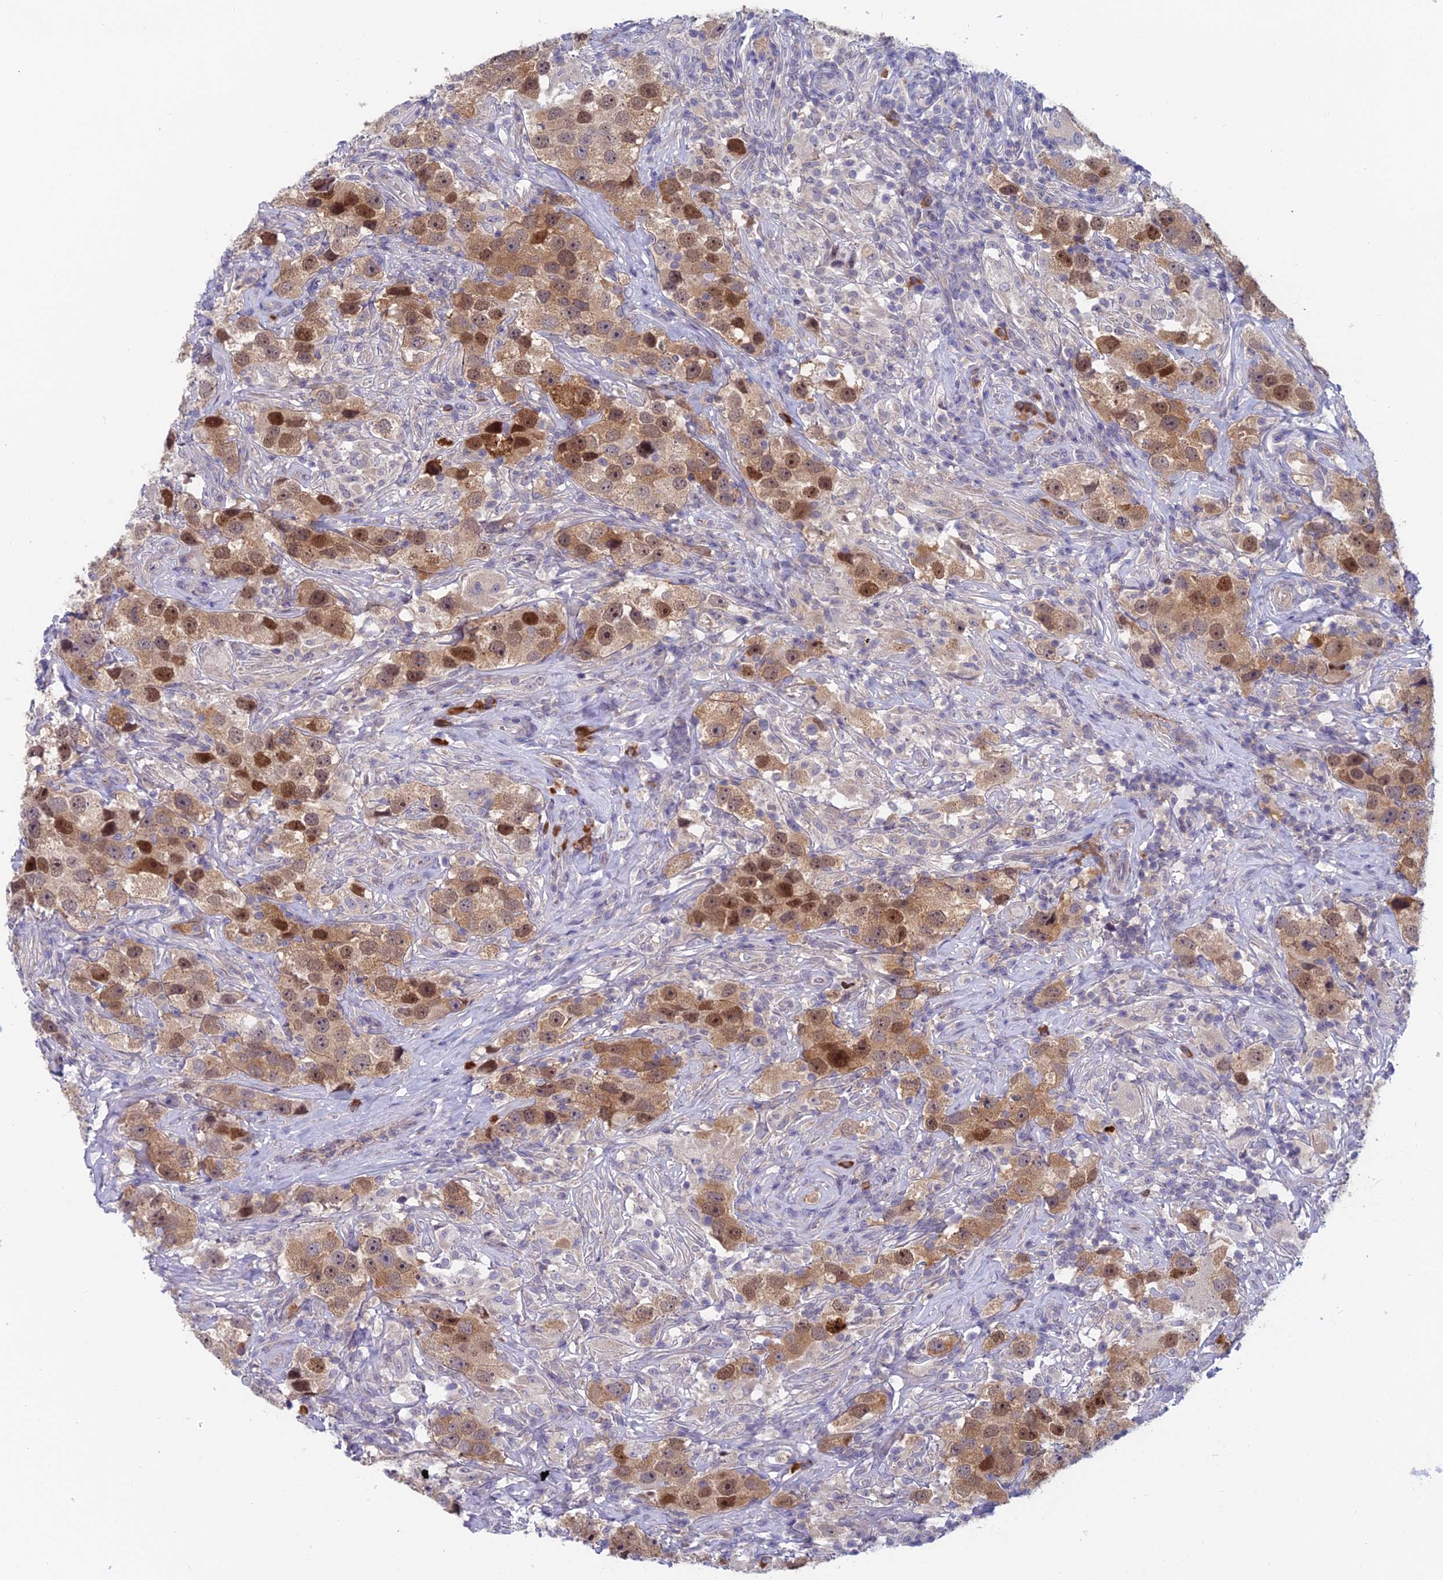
{"staining": {"intensity": "moderate", "quantity": ">75%", "location": "cytoplasmic/membranous,nuclear"}, "tissue": "testis cancer", "cell_type": "Tumor cells", "image_type": "cancer", "snomed": [{"axis": "morphology", "description": "Seminoma, NOS"}, {"axis": "topography", "description": "Testis"}], "caption": "Protein staining of seminoma (testis) tissue exhibits moderate cytoplasmic/membranous and nuclear expression in approximately >75% of tumor cells. (DAB (3,3'-diaminobenzidine) = brown stain, brightfield microscopy at high magnification).", "gene": "PPP1R26", "patient": {"sex": "male", "age": 49}}